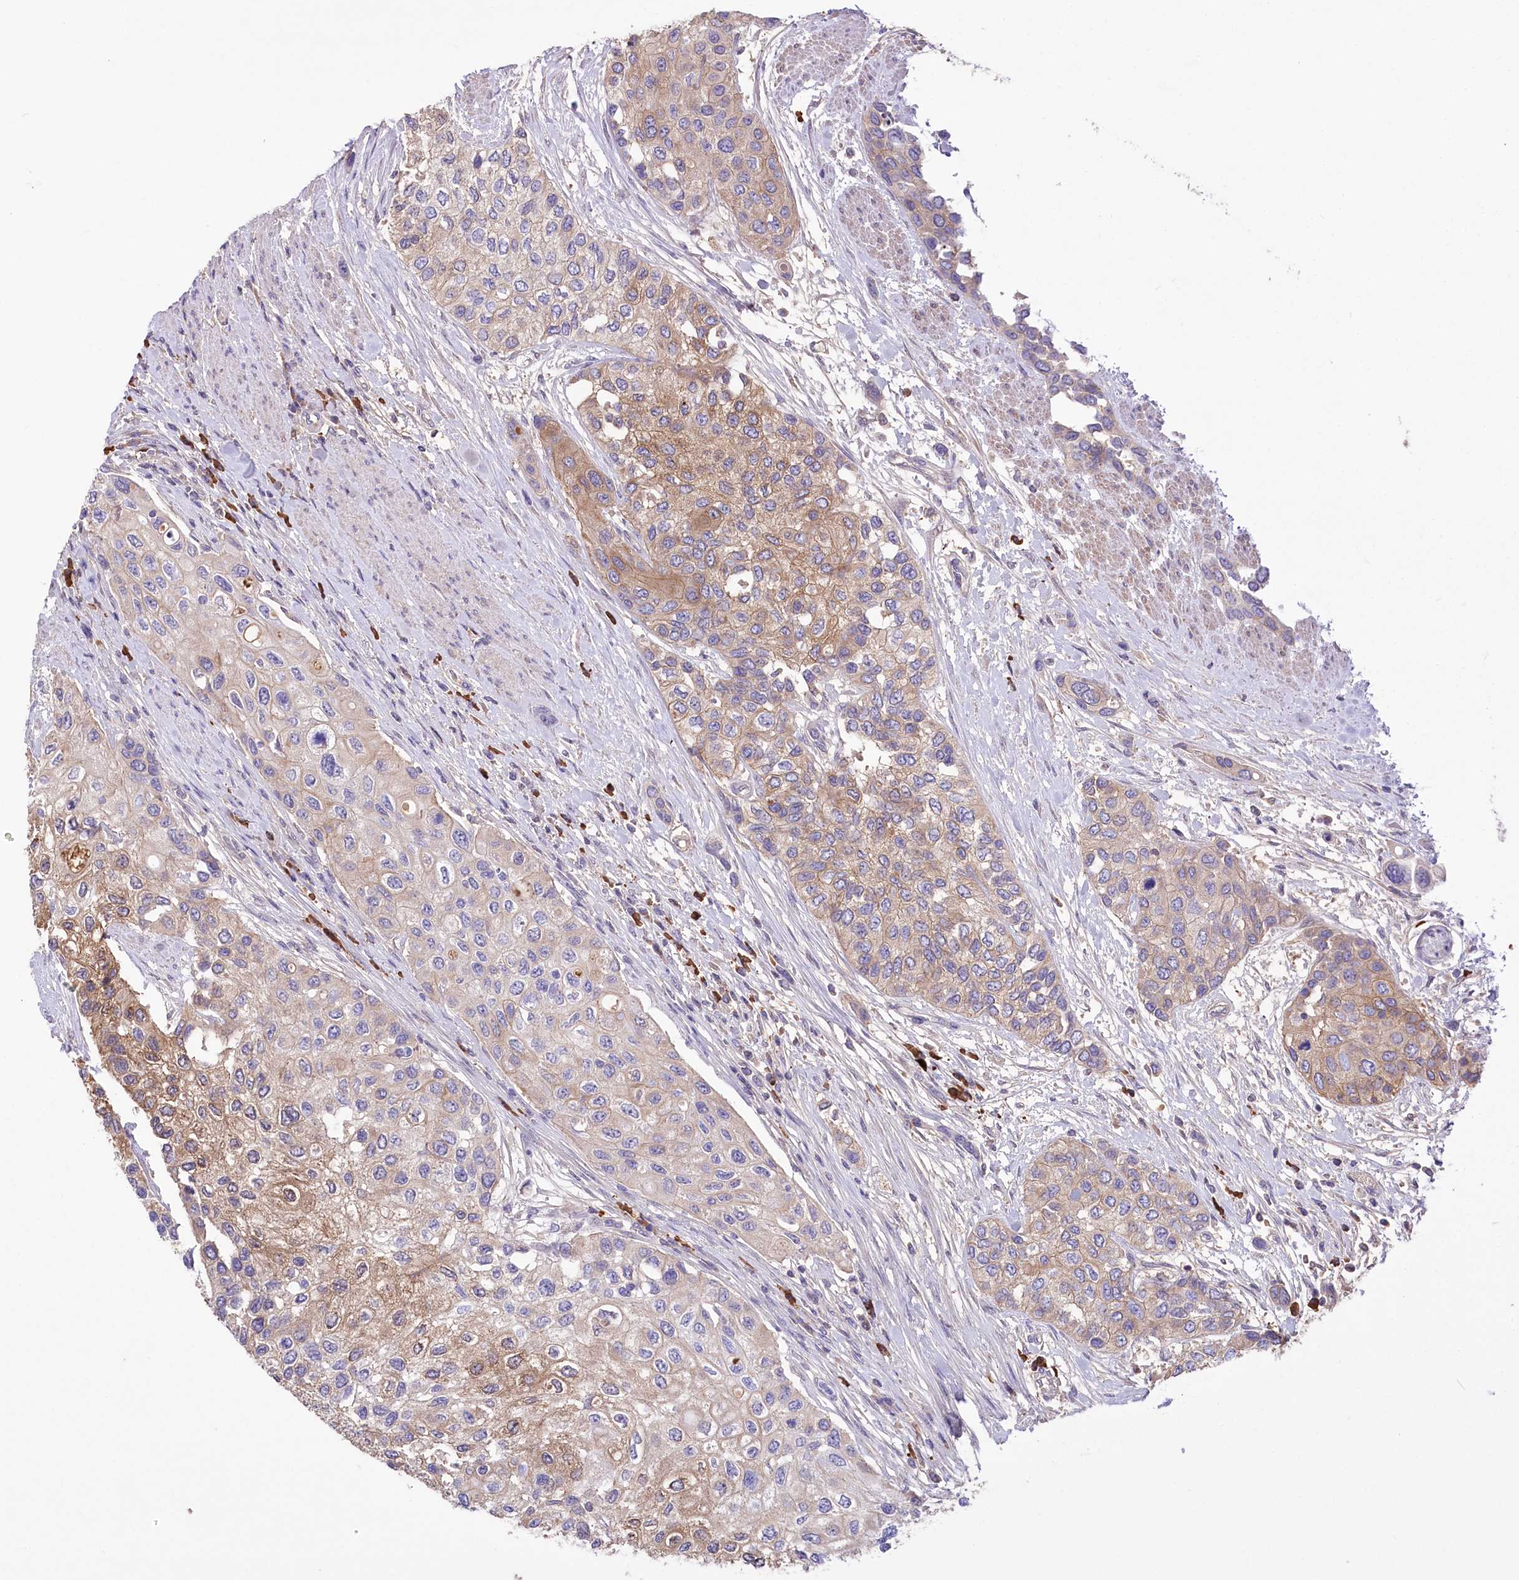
{"staining": {"intensity": "moderate", "quantity": "25%-75%", "location": "cytoplasmic/membranous"}, "tissue": "urothelial cancer", "cell_type": "Tumor cells", "image_type": "cancer", "snomed": [{"axis": "morphology", "description": "Normal tissue, NOS"}, {"axis": "morphology", "description": "Urothelial carcinoma, High grade"}, {"axis": "topography", "description": "Vascular tissue"}, {"axis": "topography", "description": "Urinary bladder"}], "caption": "High-grade urothelial carcinoma stained with a brown dye demonstrates moderate cytoplasmic/membranous positive expression in about 25%-75% of tumor cells.", "gene": "CEP164", "patient": {"sex": "female", "age": 56}}